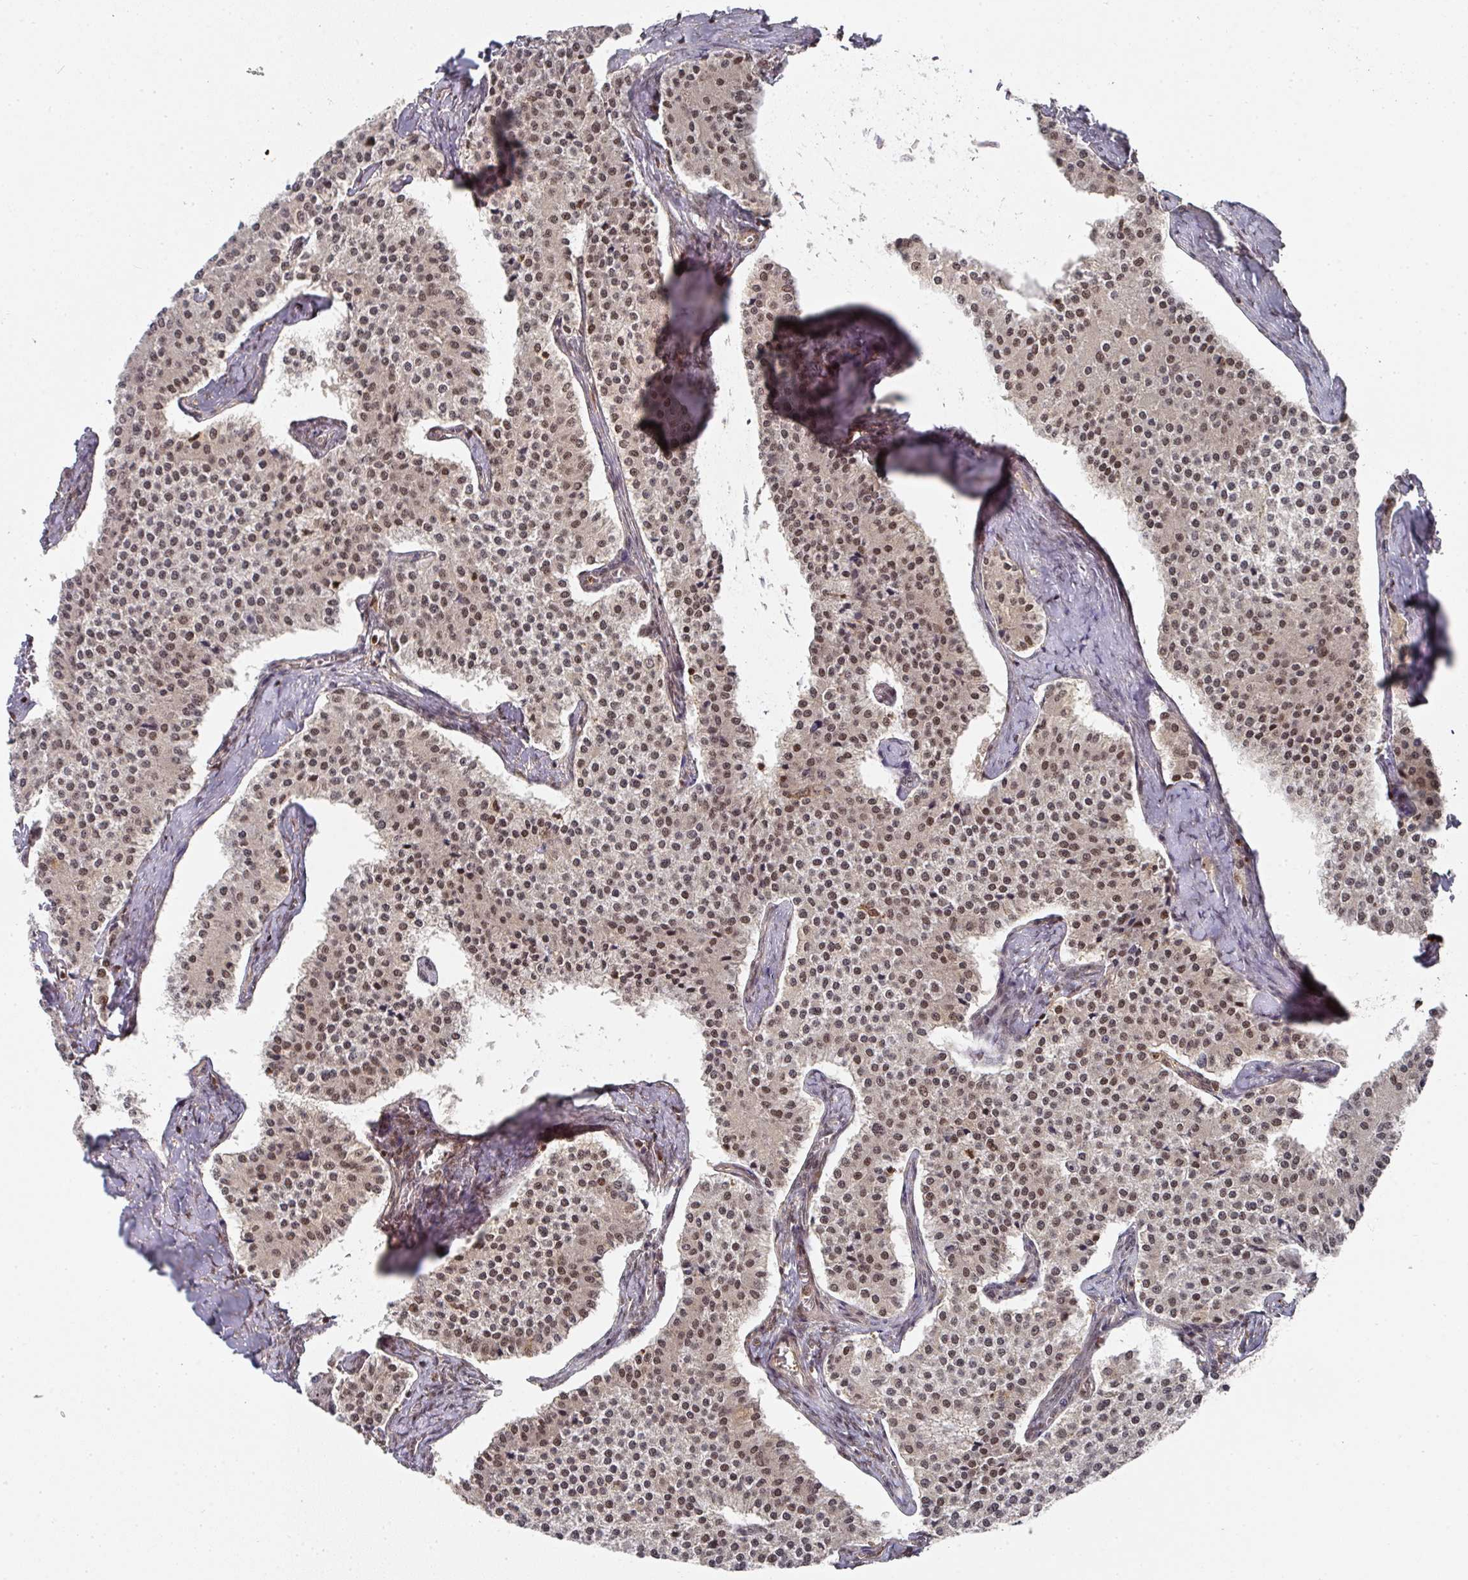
{"staining": {"intensity": "weak", "quantity": "25%-75%", "location": "nuclear"}, "tissue": "carcinoid", "cell_type": "Tumor cells", "image_type": "cancer", "snomed": [{"axis": "morphology", "description": "Carcinoid, malignant, NOS"}, {"axis": "topography", "description": "Colon"}], "caption": "Carcinoid stained with a protein marker shows weak staining in tumor cells.", "gene": "DIDO1", "patient": {"sex": "female", "age": 52}}